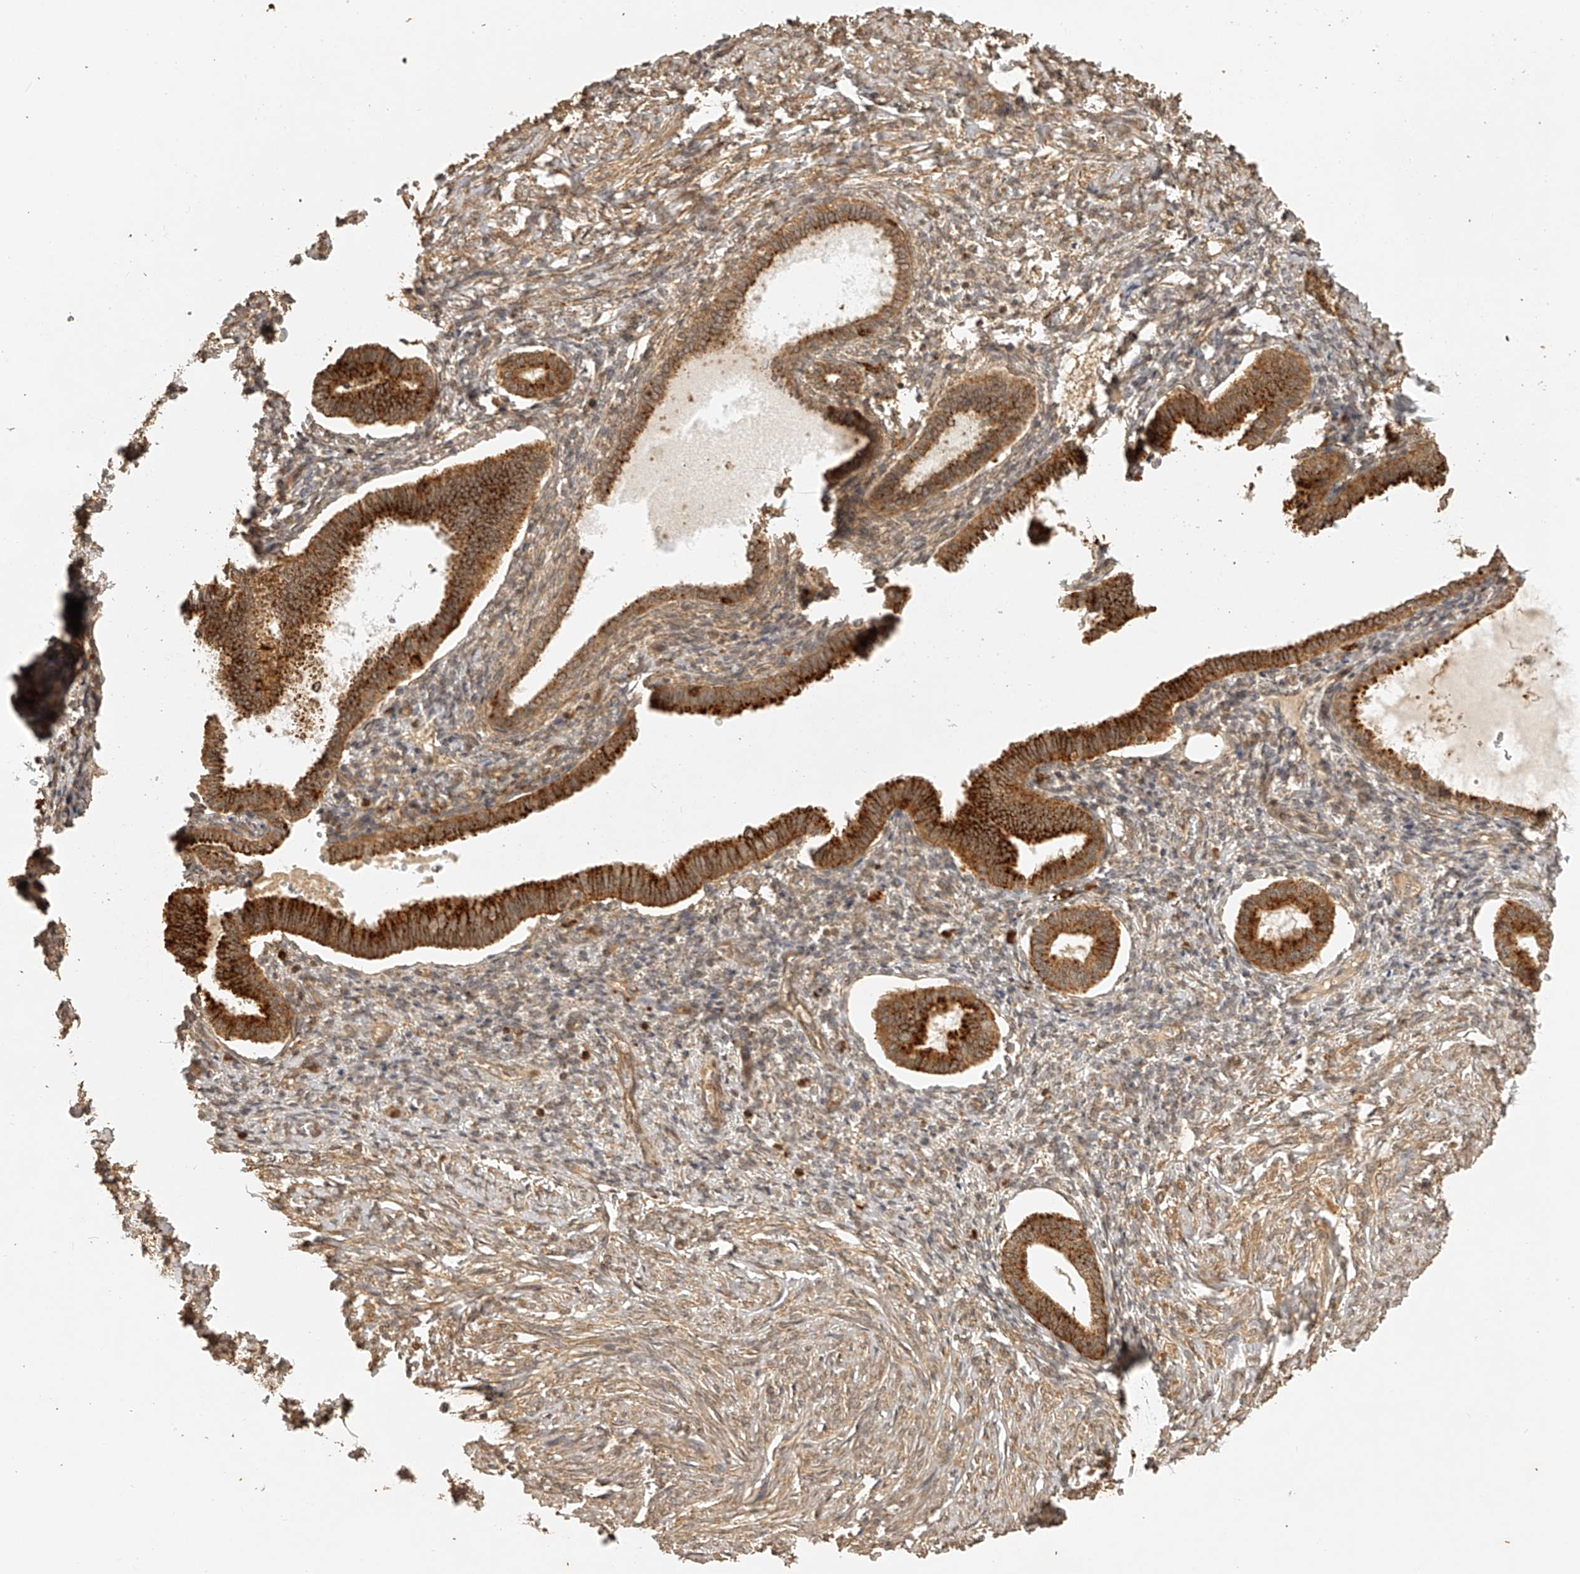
{"staining": {"intensity": "moderate", "quantity": "<25%", "location": "cytoplasmic/membranous"}, "tissue": "endometrium", "cell_type": "Cells in endometrial stroma", "image_type": "normal", "snomed": [{"axis": "morphology", "description": "Normal tissue, NOS"}, {"axis": "topography", "description": "Endometrium"}], "caption": "Immunohistochemical staining of benign endometrium reveals <25% levels of moderate cytoplasmic/membranous protein staining in approximately <25% of cells in endometrial stroma.", "gene": "BCL2L11", "patient": {"sex": "female", "age": 77}}